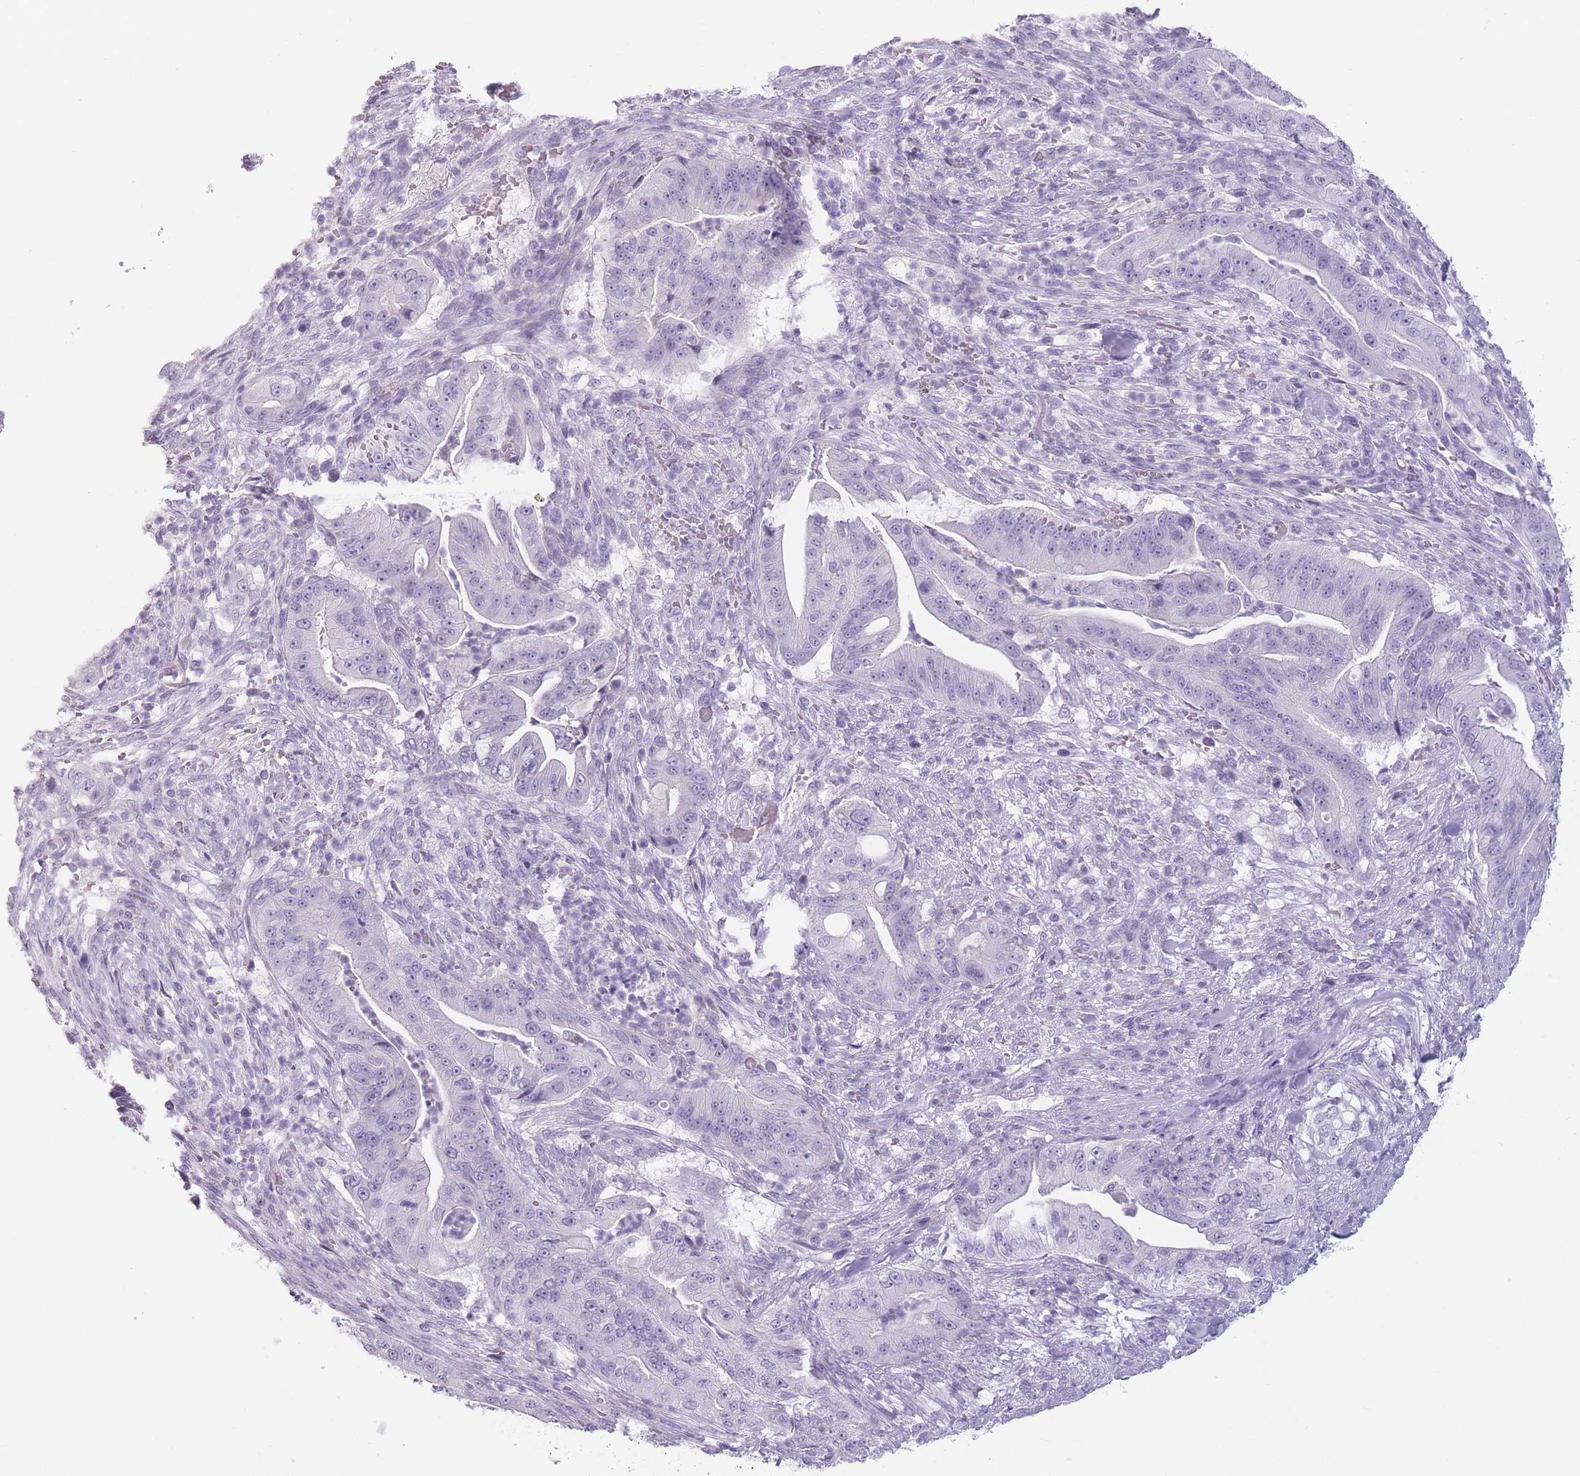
{"staining": {"intensity": "negative", "quantity": "none", "location": "none"}, "tissue": "pancreatic cancer", "cell_type": "Tumor cells", "image_type": "cancer", "snomed": [{"axis": "morphology", "description": "Adenocarcinoma, NOS"}, {"axis": "topography", "description": "Pancreas"}], "caption": "Pancreatic cancer (adenocarcinoma) stained for a protein using immunohistochemistry displays no expression tumor cells.", "gene": "CCNO", "patient": {"sex": "male", "age": 71}}